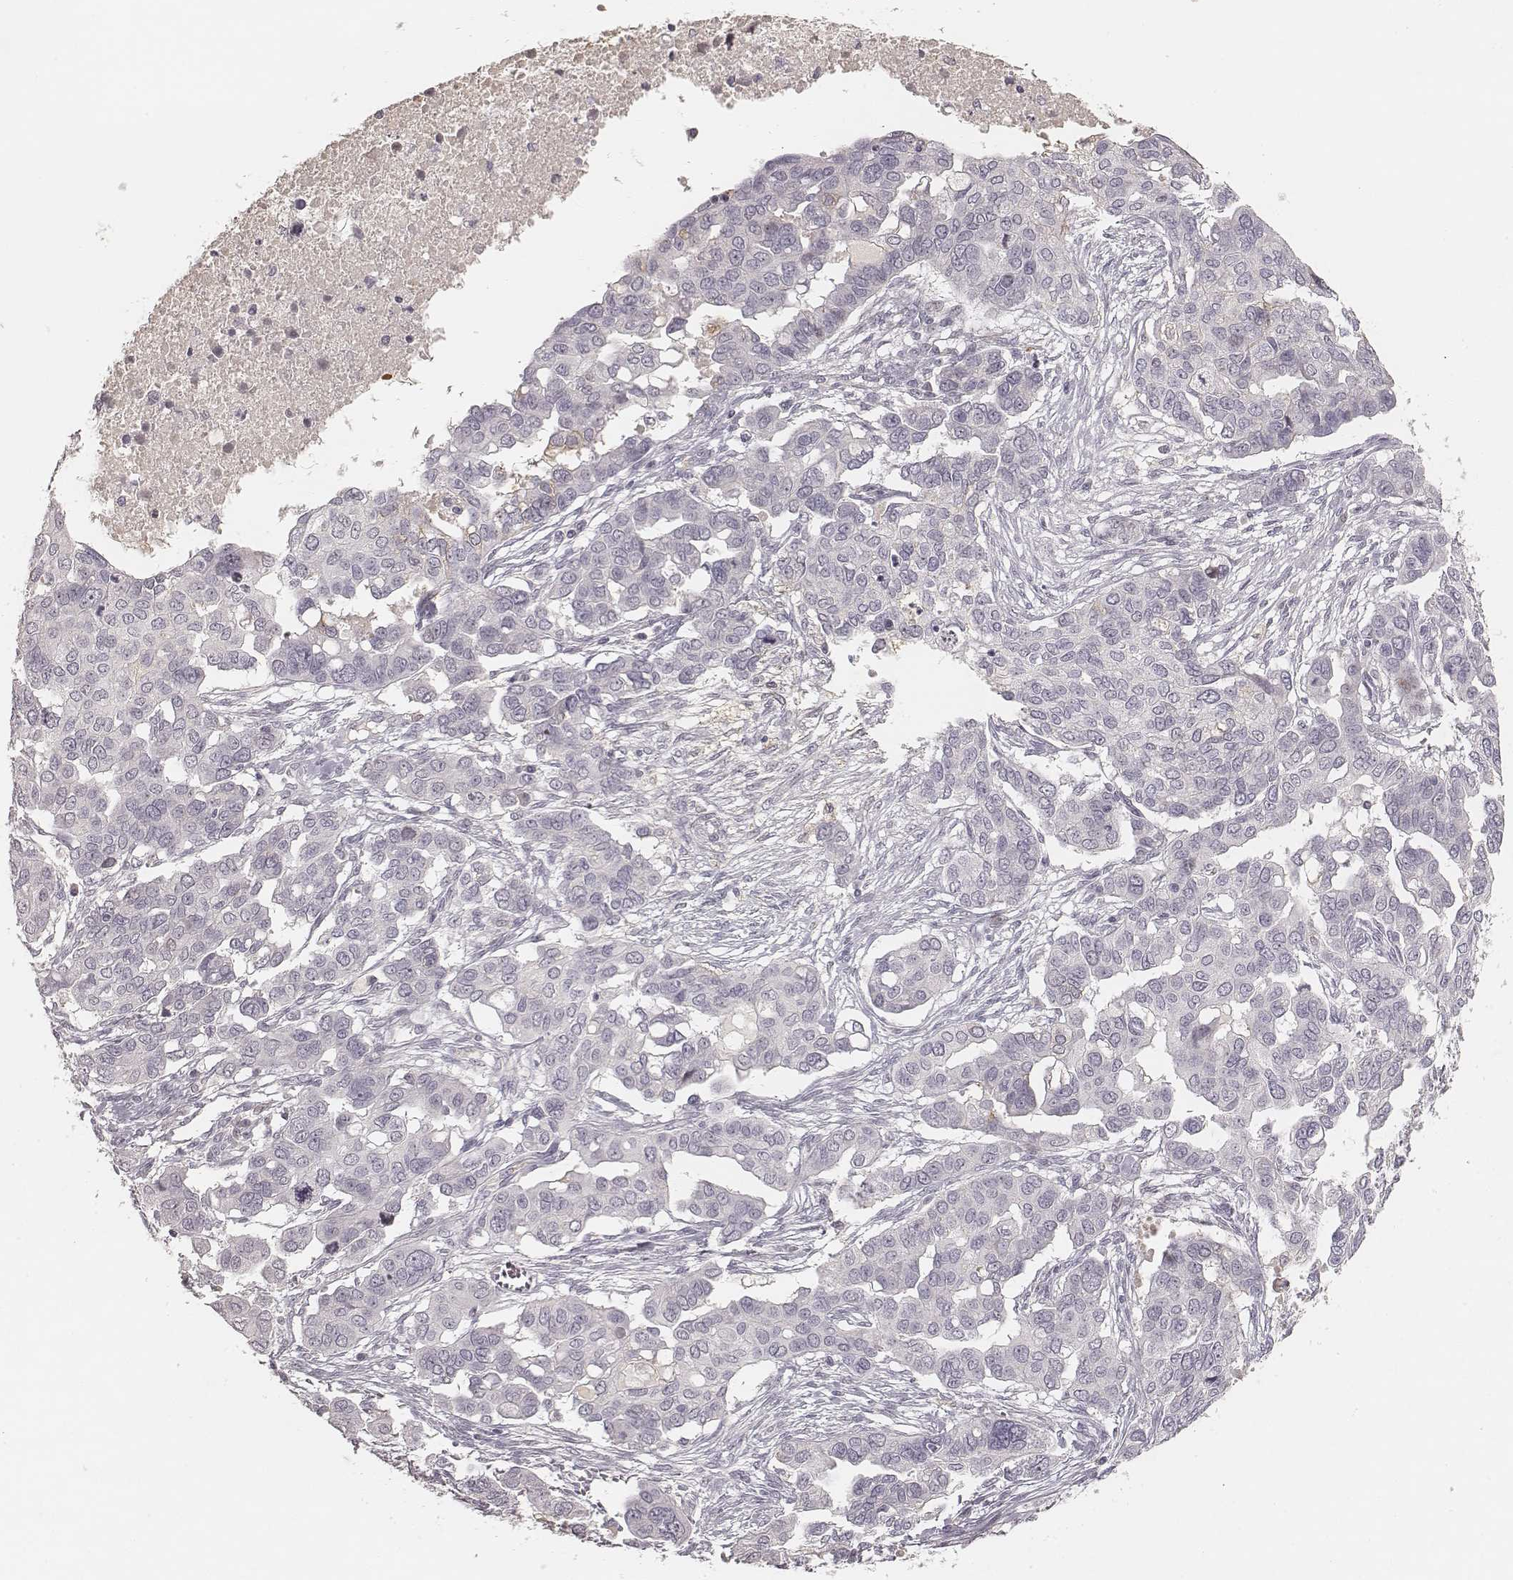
{"staining": {"intensity": "negative", "quantity": "none", "location": "none"}, "tissue": "ovarian cancer", "cell_type": "Tumor cells", "image_type": "cancer", "snomed": [{"axis": "morphology", "description": "Carcinoma, endometroid"}, {"axis": "topography", "description": "Ovary"}], "caption": "This micrograph is of endometroid carcinoma (ovarian) stained with IHC to label a protein in brown with the nuclei are counter-stained blue. There is no positivity in tumor cells. The staining is performed using DAB (3,3'-diaminobenzidine) brown chromogen with nuclei counter-stained in using hematoxylin.", "gene": "MADCAM1", "patient": {"sex": "female", "age": 78}}